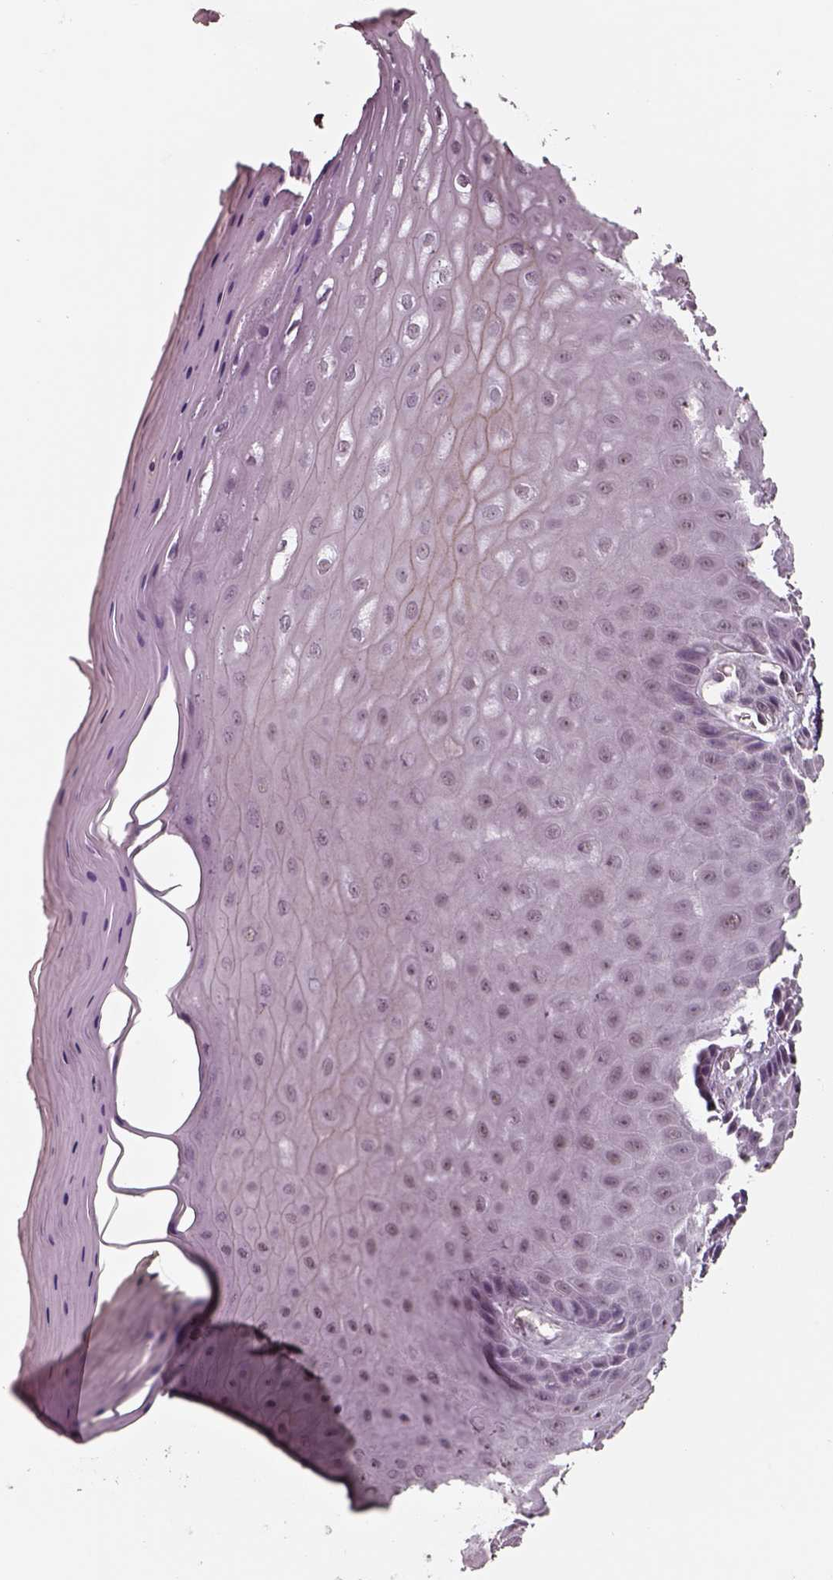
{"staining": {"intensity": "weak", "quantity": "25%-75%", "location": "nuclear"}, "tissue": "vagina", "cell_type": "Squamous epithelial cells", "image_type": "normal", "snomed": [{"axis": "morphology", "description": "Normal tissue, NOS"}, {"axis": "topography", "description": "Vagina"}], "caption": "Squamous epithelial cells show low levels of weak nuclear positivity in approximately 25%-75% of cells in normal vagina. The protein is shown in brown color, while the nuclei are stained blue.", "gene": "ATXN7L3", "patient": {"sex": "female", "age": 83}}